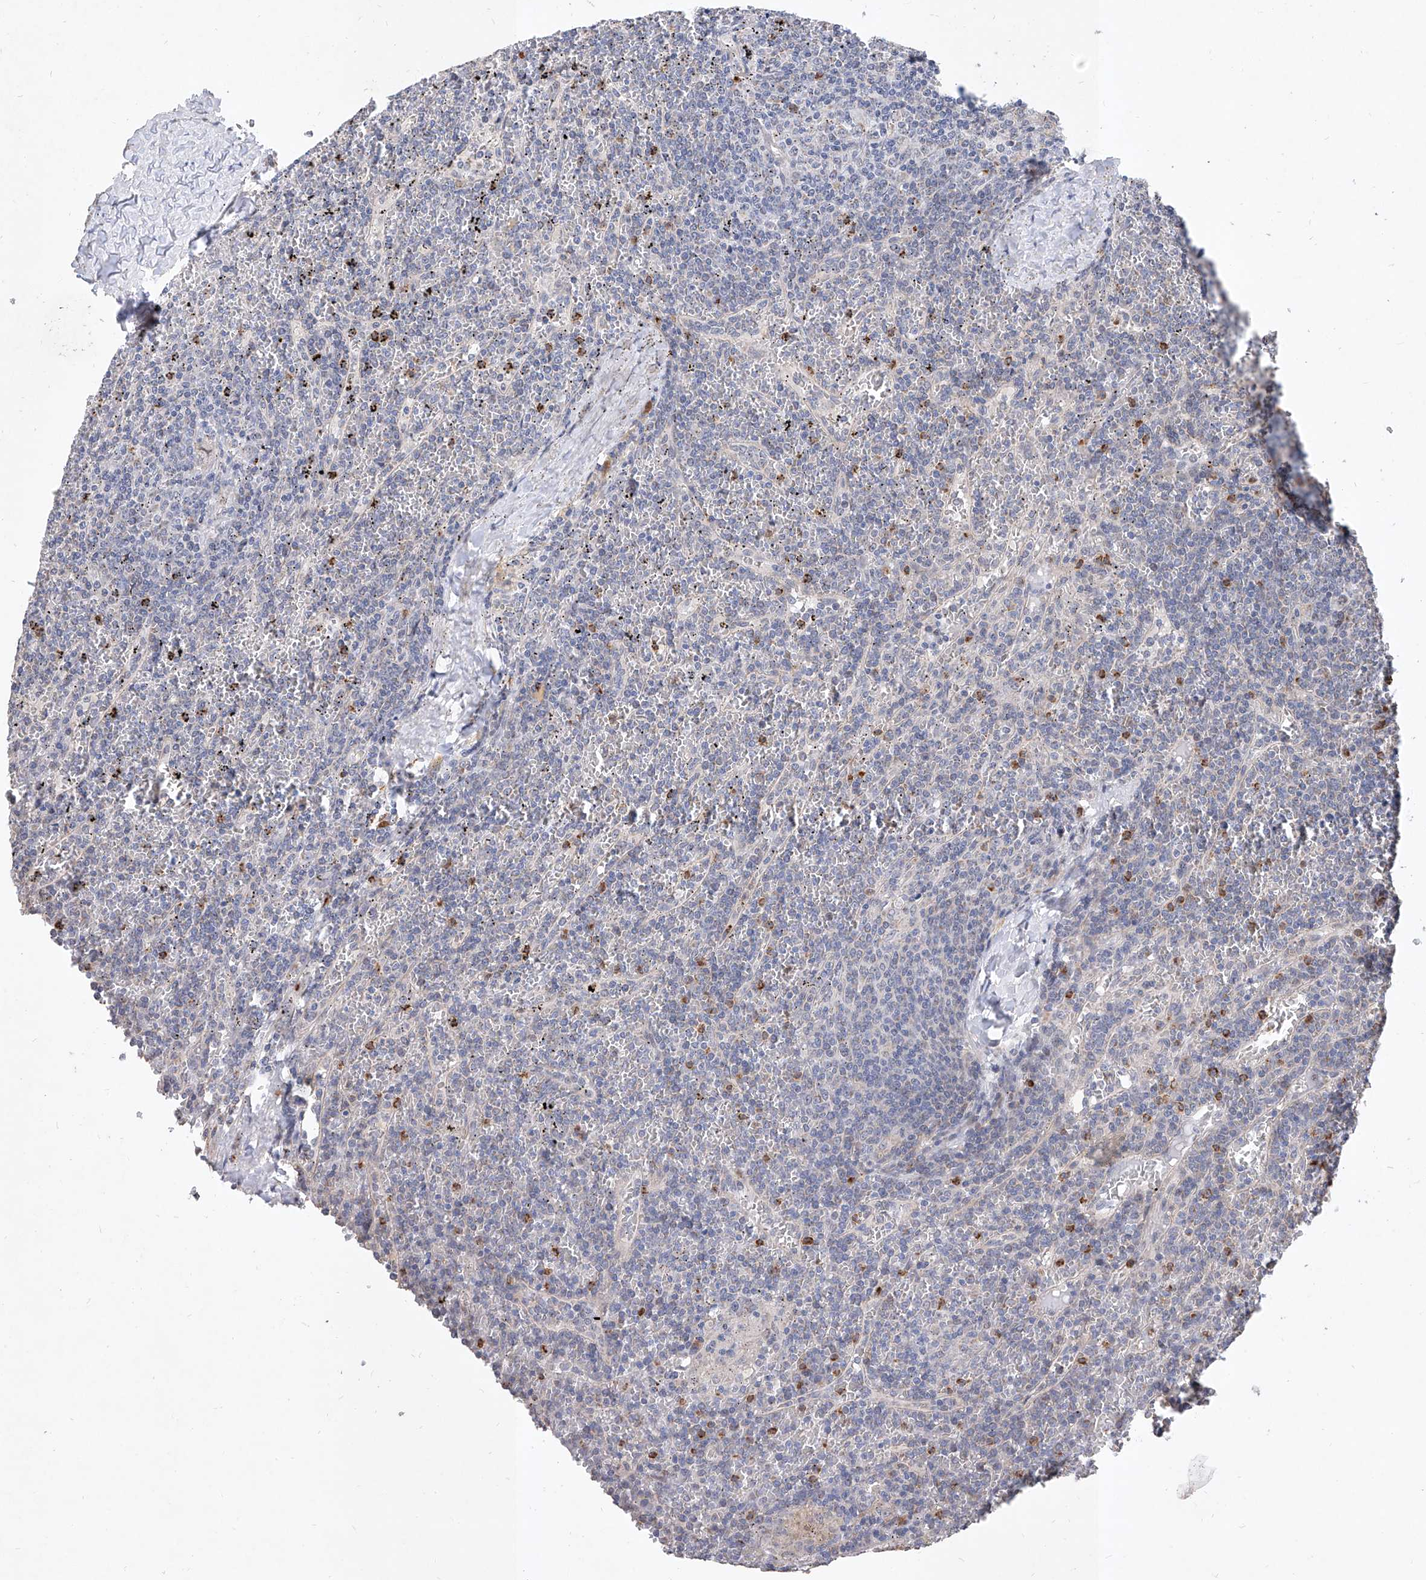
{"staining": {"intensity": "negative", "quantity": "none", "location": "none"}, "tissue": "lymphoma", "cell_type": "Tumor cells", "image_type": "cancer", "snomed": [{"axis": "morphology", "description": "Malignant lymphoma, non-Hodgkin's type, Low grade"}, {"axis": "topography", "description": "Spleen"}], "caption": "Malignant lymphoma, non-Hodgkin's type (low-grade) was stained to show a protein in brown. There is no significant staining in tumor cells.", "gene": "MFSD4B", "patient": {"sex": "female", "age": 19}}